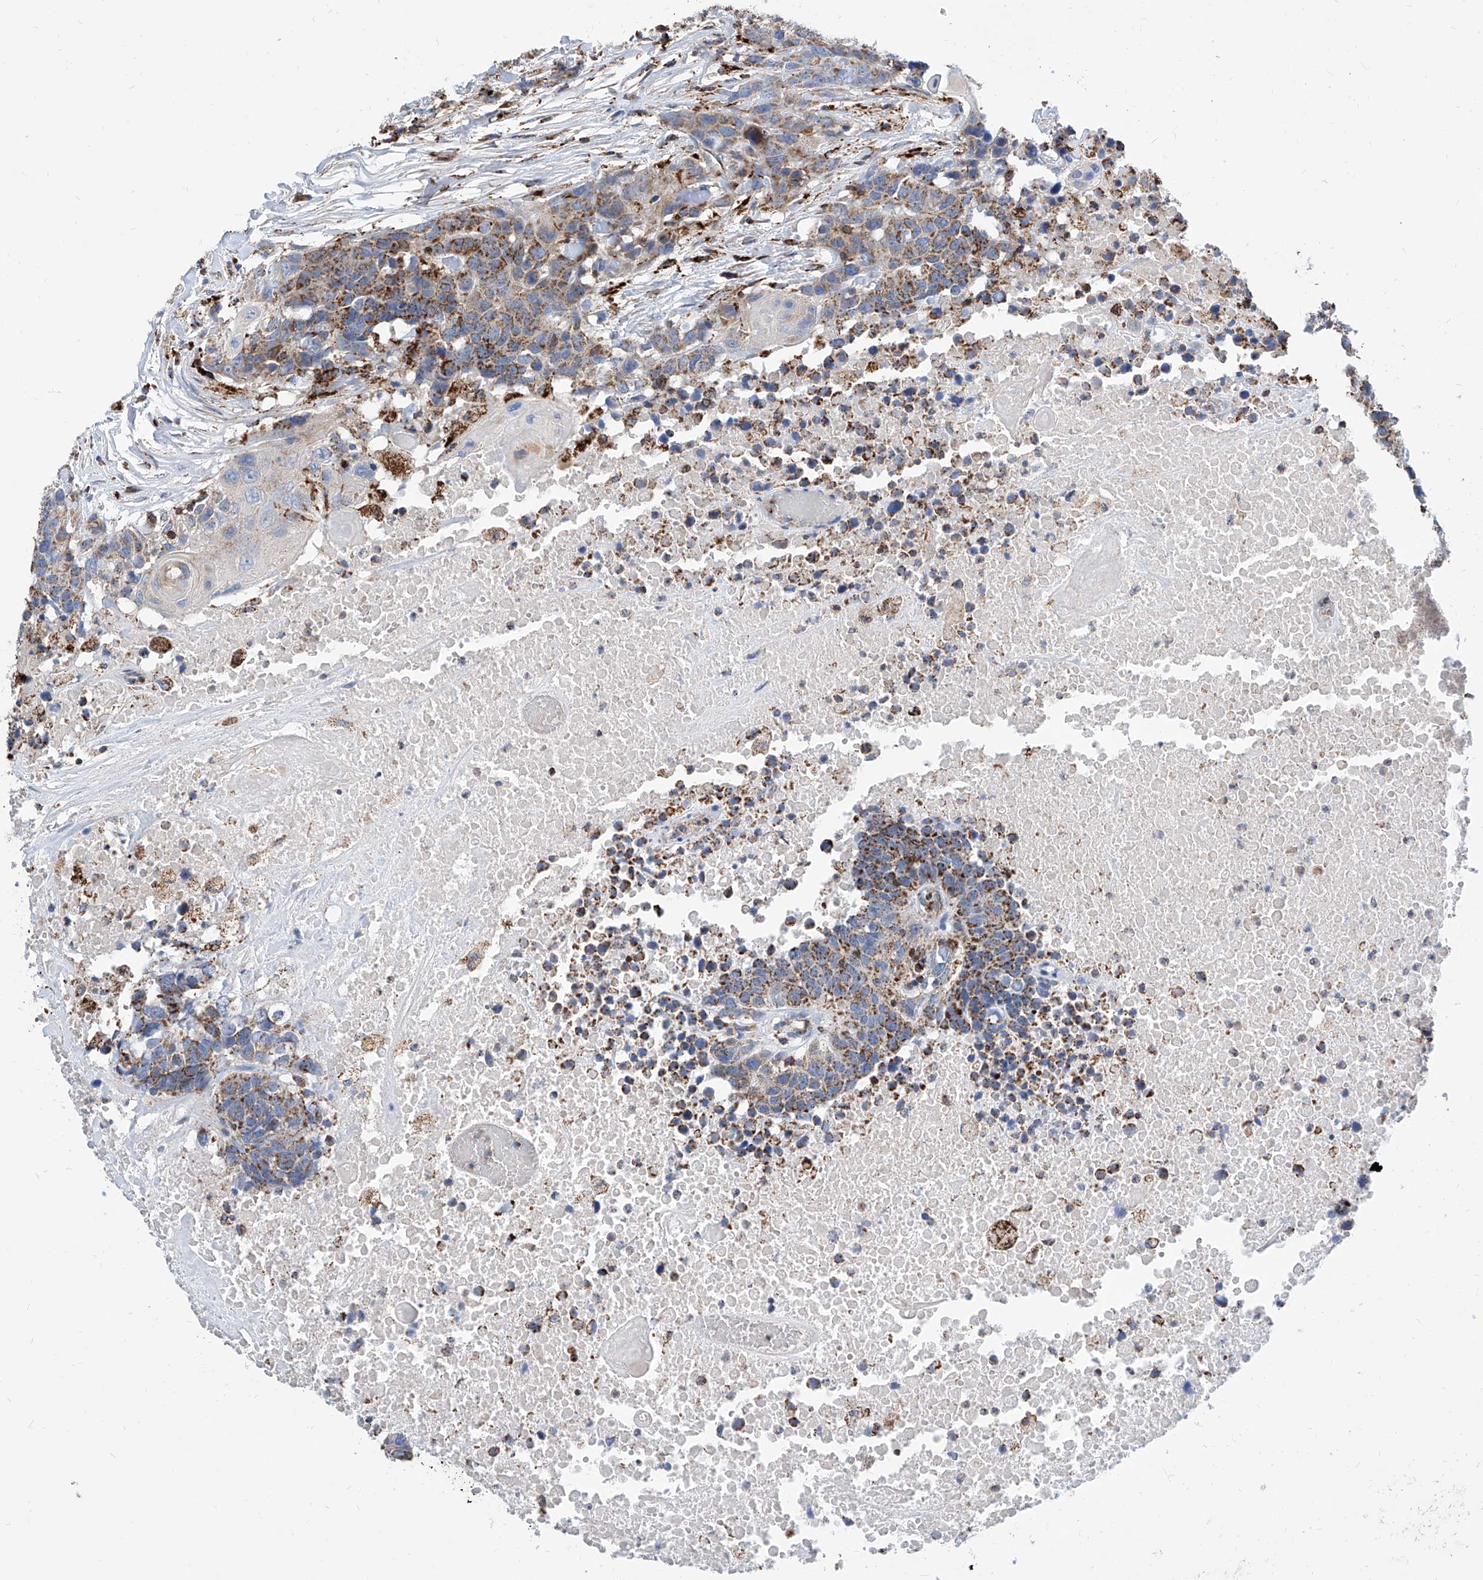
{"staining": {"intensity": "moderate", "quantity": ">75%", "location": "cytoplasmic/membranous"}, "tissue": "head and neck cancer", "cell_type": "Tumor cells", "image_type": "cancer", "snomed": [{"axis": "morphology", "description": "Squamous cell carcinoma, NOS"}, {"axis": "topography", "description": "Head-Neck"}], "caption": "Head and neck squamous cell carcinoma stained for a protein shows moderate cytoplasmic/membranous positivity in tumor cells.", "gene": "CPNE5", "patient": {"sex": "male", "age": 66}}